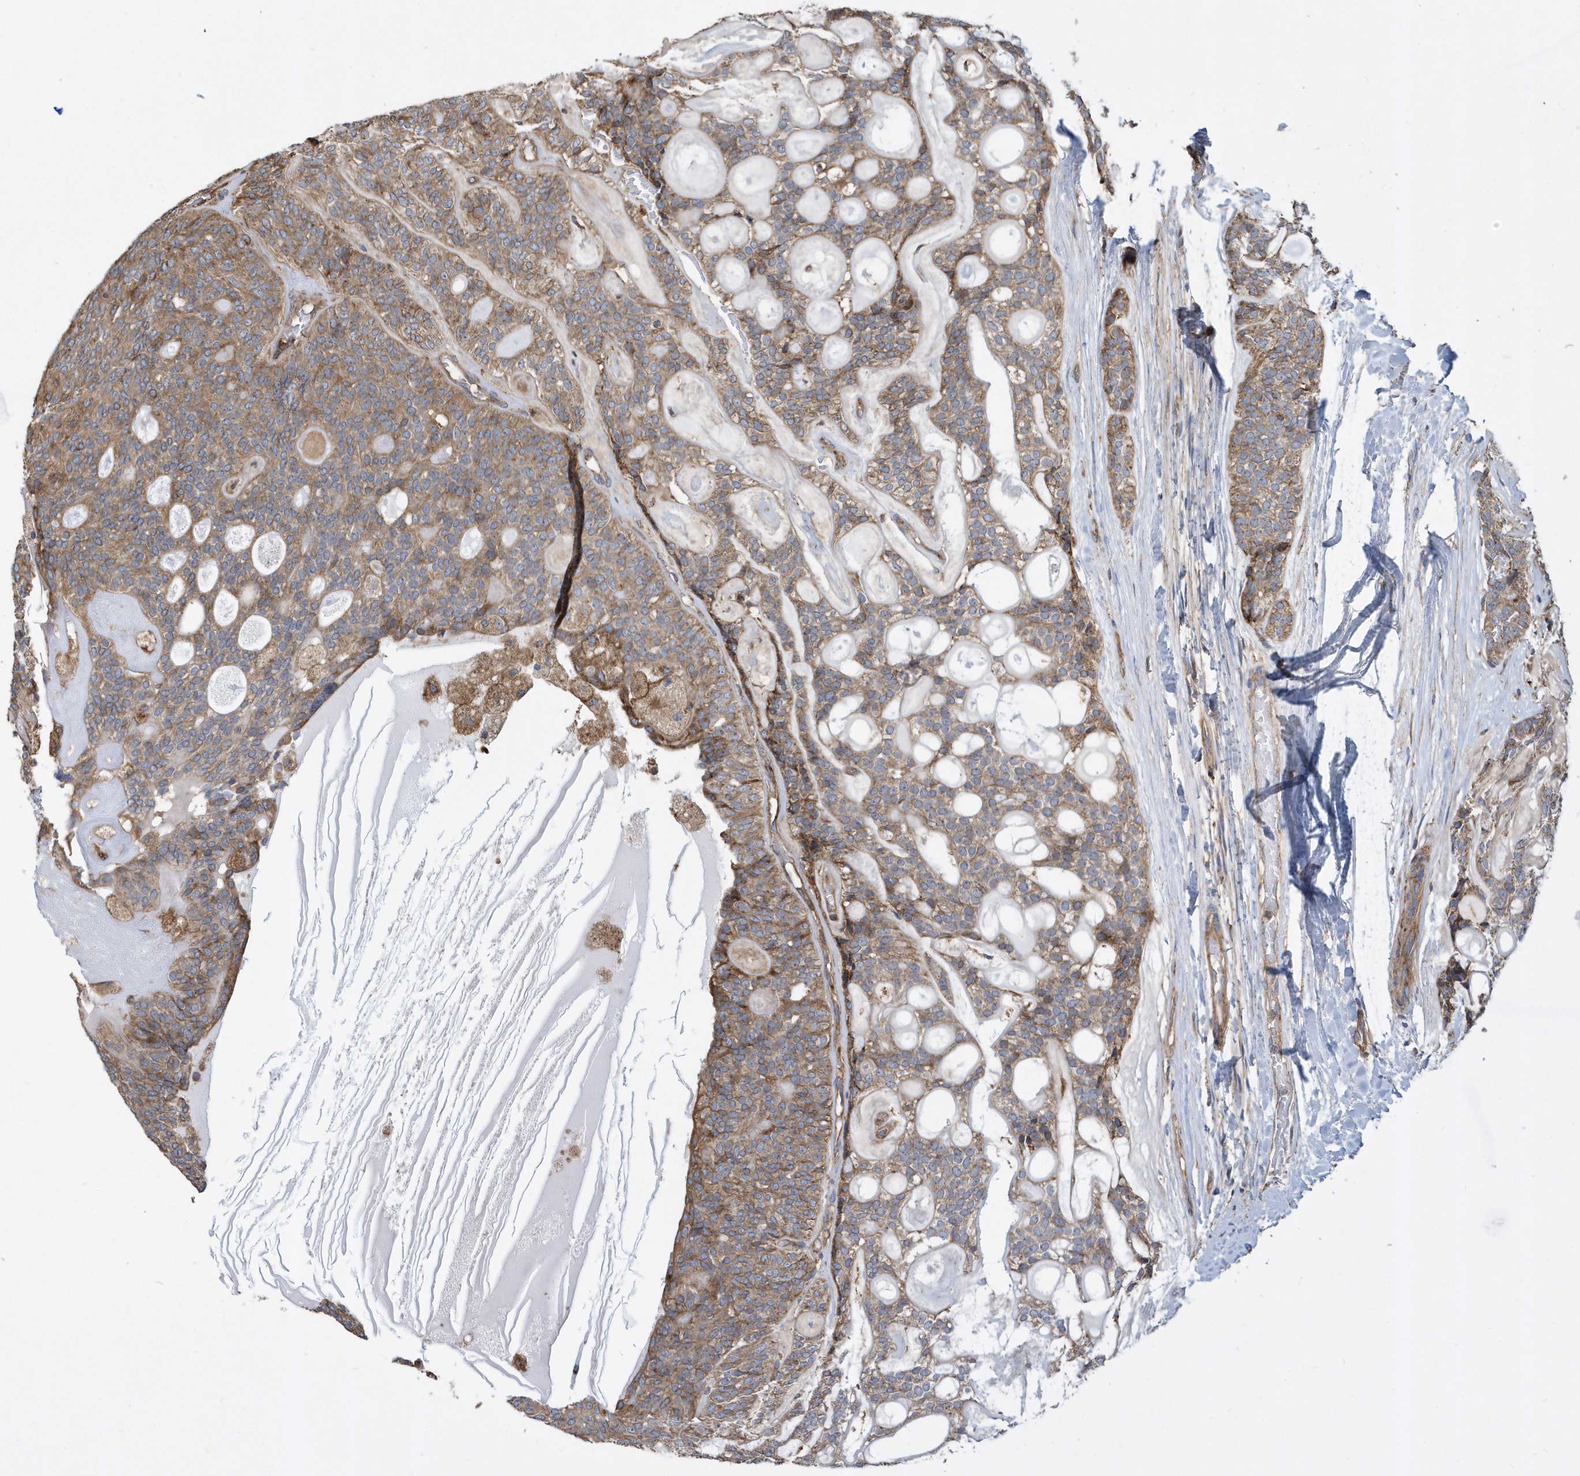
{"staining": {"intensity": "moderate", "quantity": ">75%", "location": "cytoplasmic/membranous"}, "tissue": "head and neck cancer", "cell_type": "Tumor cells", "image_type": "cancer", "snomed": [{"axis": "morphology", "description": "Adenocarcinoma, NOS"}, {"axis": "topography", "description": "Head-Neck"}], "caption": "A medium amount of moderate cytoplasmic/membranous positivity is appreciated in approximately >75% of tumor cells in head and neck adenocarcinoma tissue. (Stains: DAB (3,3'-diaminobenzidine) in brown, nuclei in blue, Microscopy: brightfield microscopy at high magnification).", "gene": "TRAIP", "patient": {"sex": "male", "age": 66}}